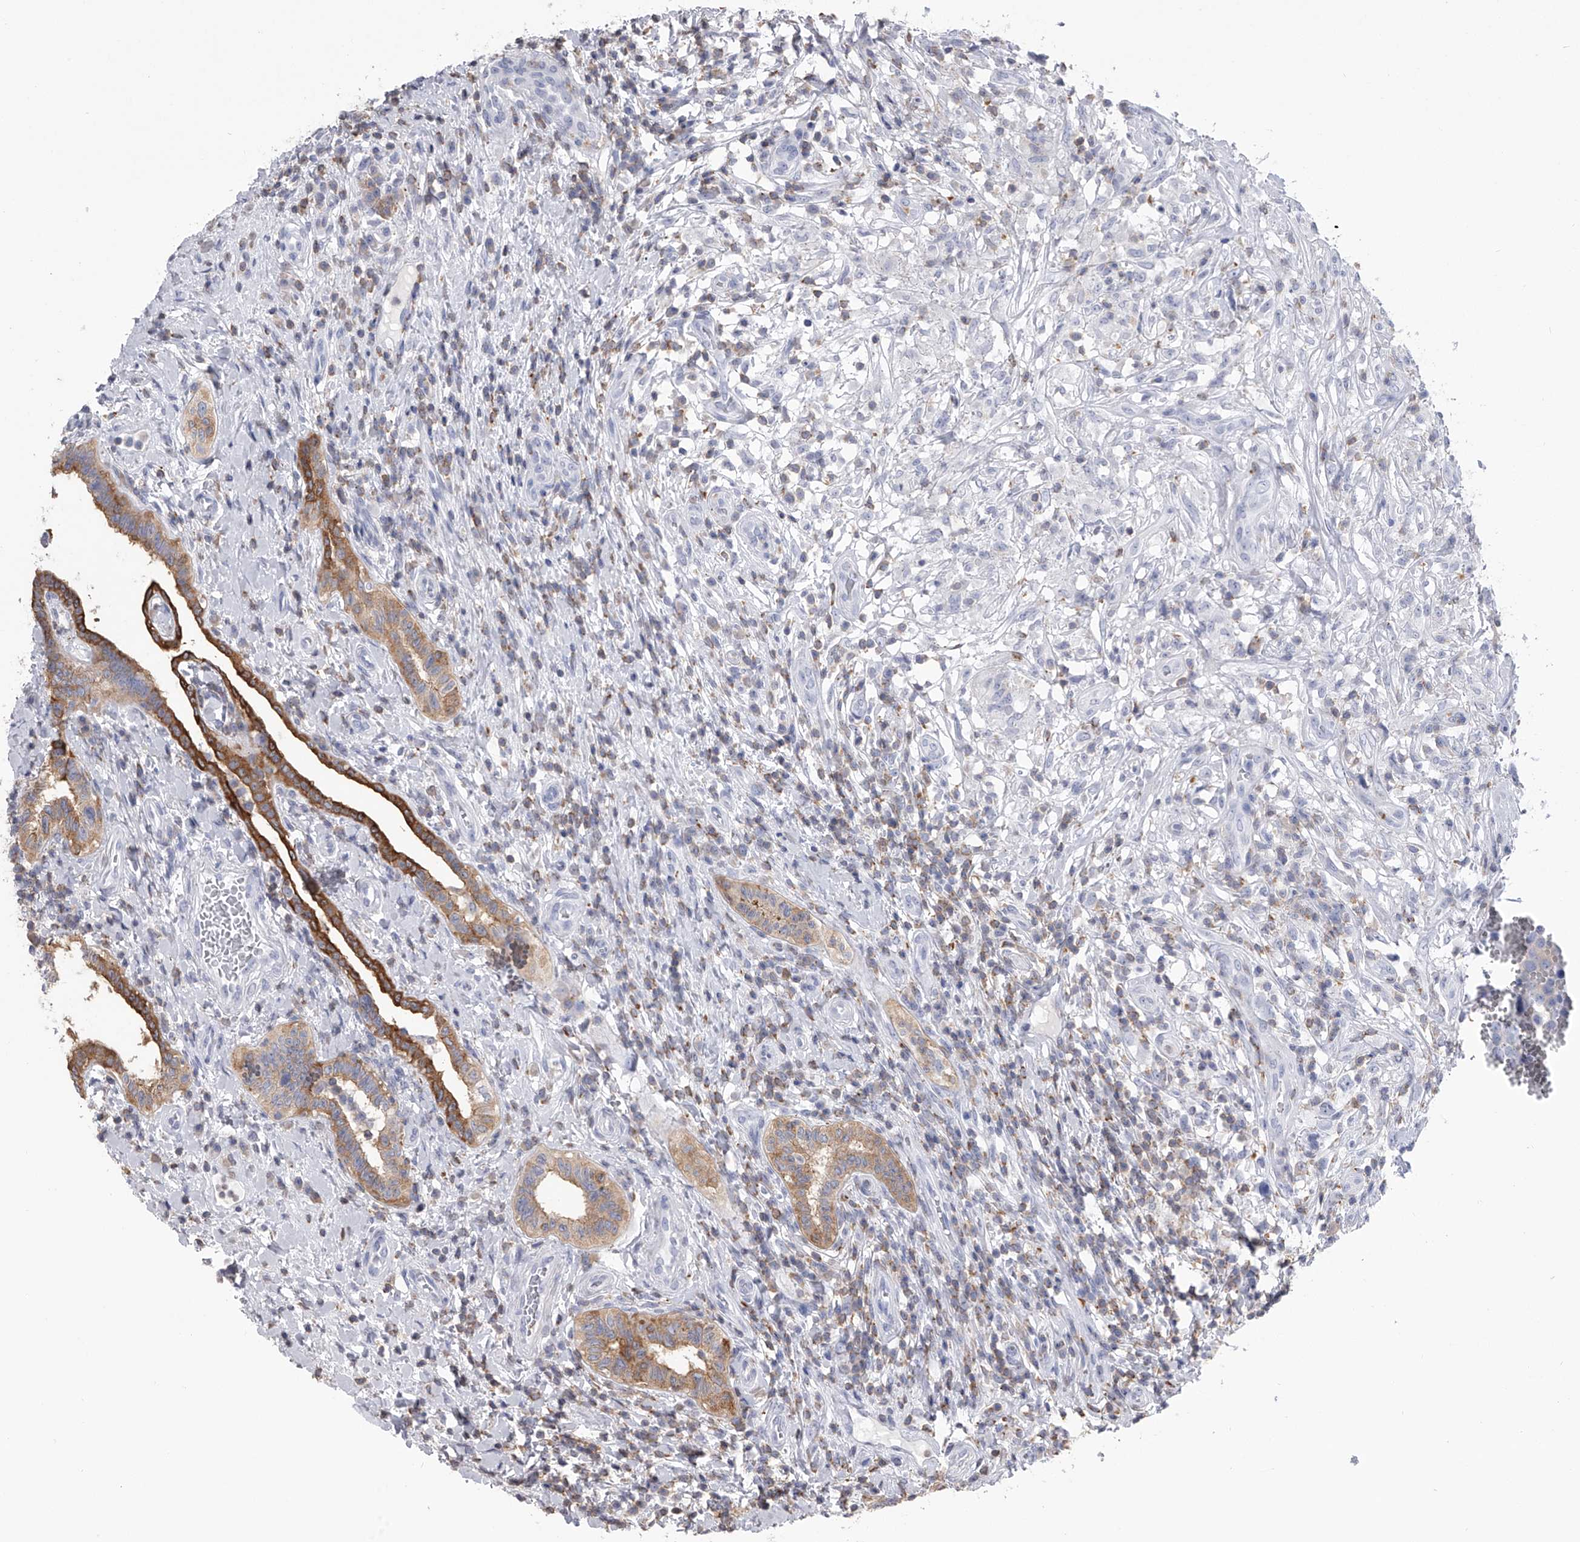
{"staining": {"intensity": "negative", "quantity": "none", "location": "none"}, "tissue": "testis cancer", "cell_type": "Tumor cells", "image_type": "cancer", "snomed": [{"axis": "morphology", "description": "Seminoma, NOS"}, {"axis": "topography", "description": "Testis"}], "caption": "IHC photomicrograph of neoplastic tissue: human seminoma (testis) stained with DAB exhibits no significant protein staining in tumor cells. The staining was performed using DAB (3,3'-diaminobenzidine) to visualize the protein expression in brown, while the nuclei were stained in blue with hematoxylin (Magnification: 20x).", "gene": "TASP1", "patient": {"sex": "male", "age": 49}}